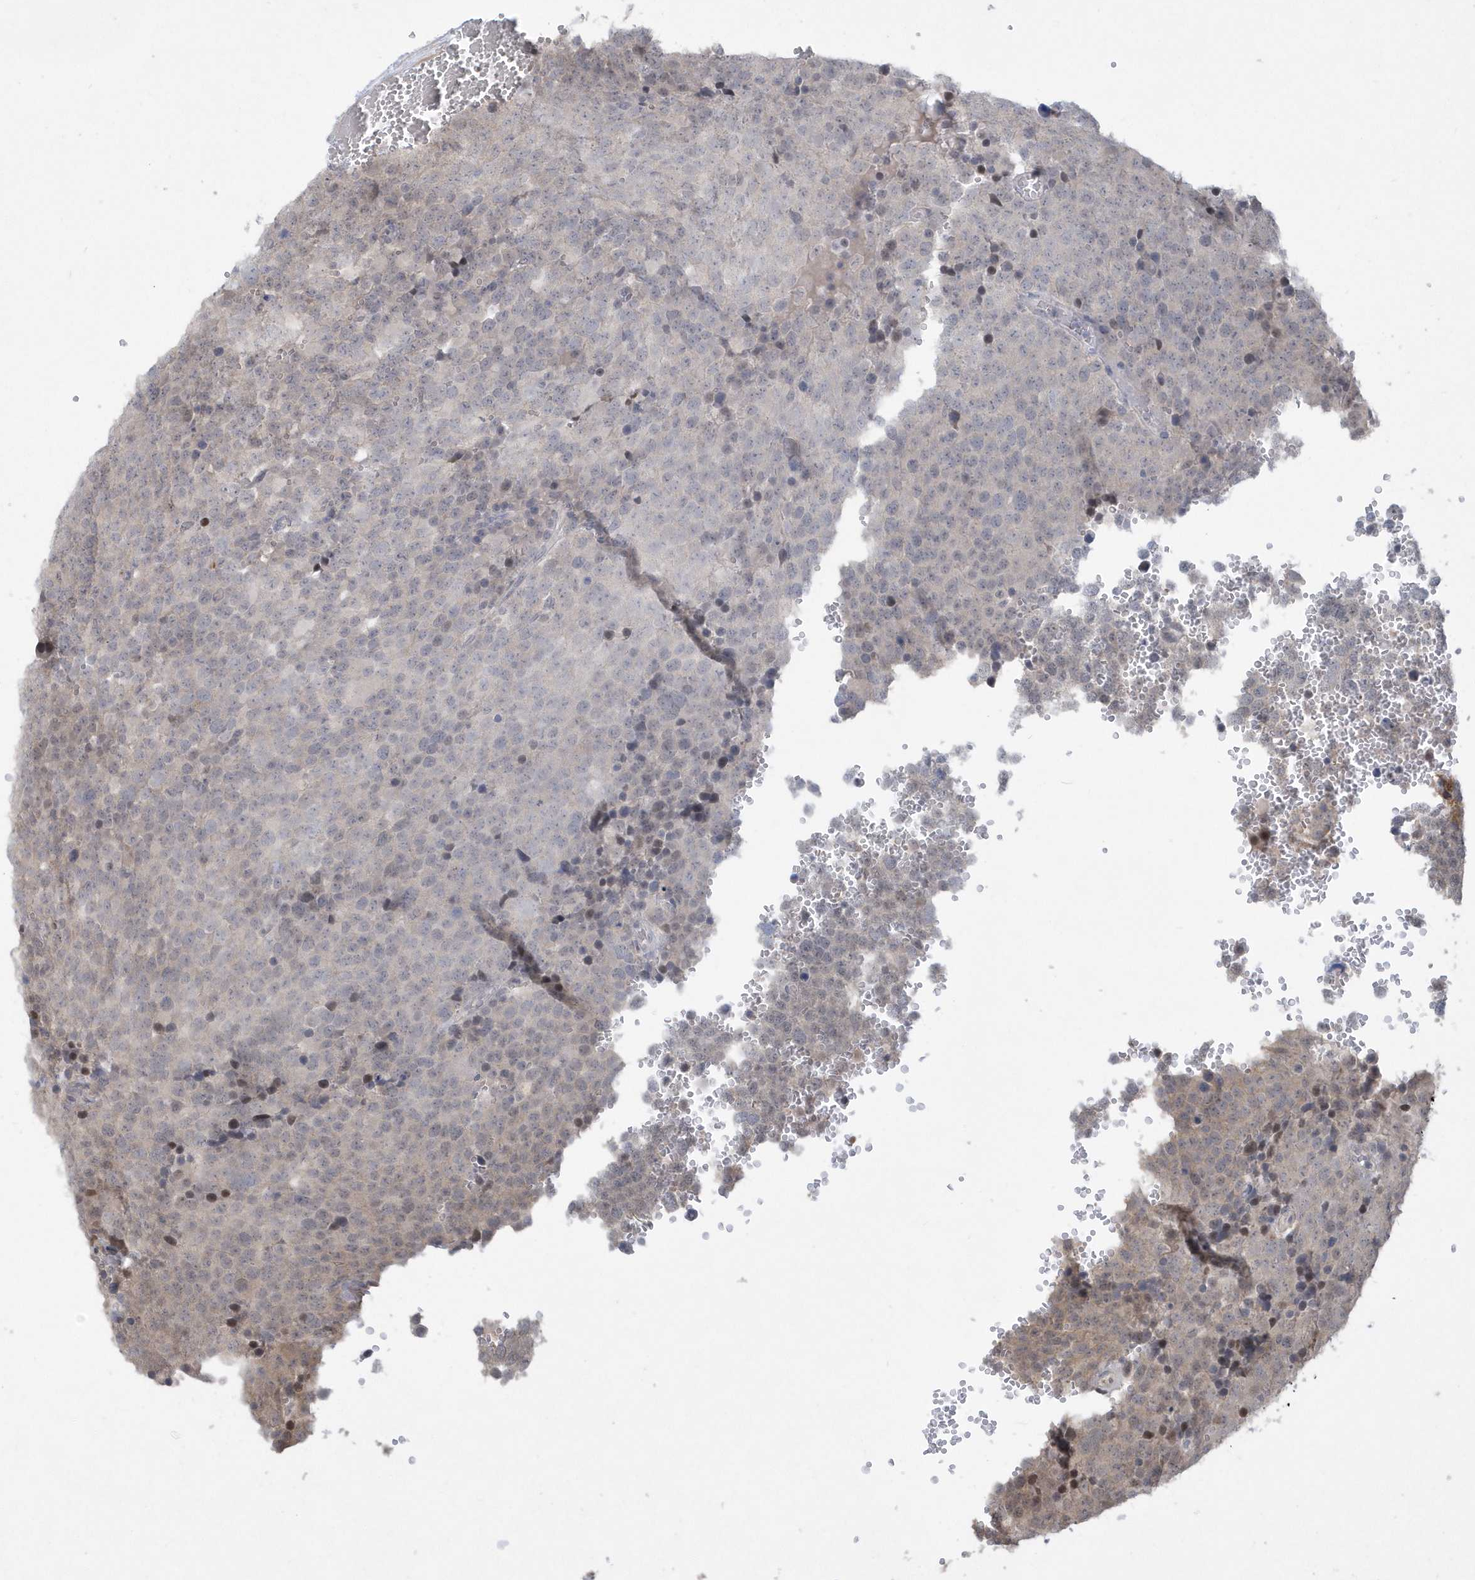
{"staining": {"intensity": "weak", "quantity": "<25%", "location": "nuclear"}, "tissue": "testis cancer", "cell_type": "Tumor cells", "image_type": "cancer", "snomed": [{"axis": "morphology", "description": "Seminoma, NOS"}, {"axis": "topography", "description": "Testis"}], "caption": "The immunohistochemistry micrograph has no significant expression in tumor cells of testis cancer (seminoma) tissue. (Brightfield microscopy of DAB immunohistochemistry at high magnification).", "gene": "TSPEAR", "patient": {"sex": "male", "age": 71}}